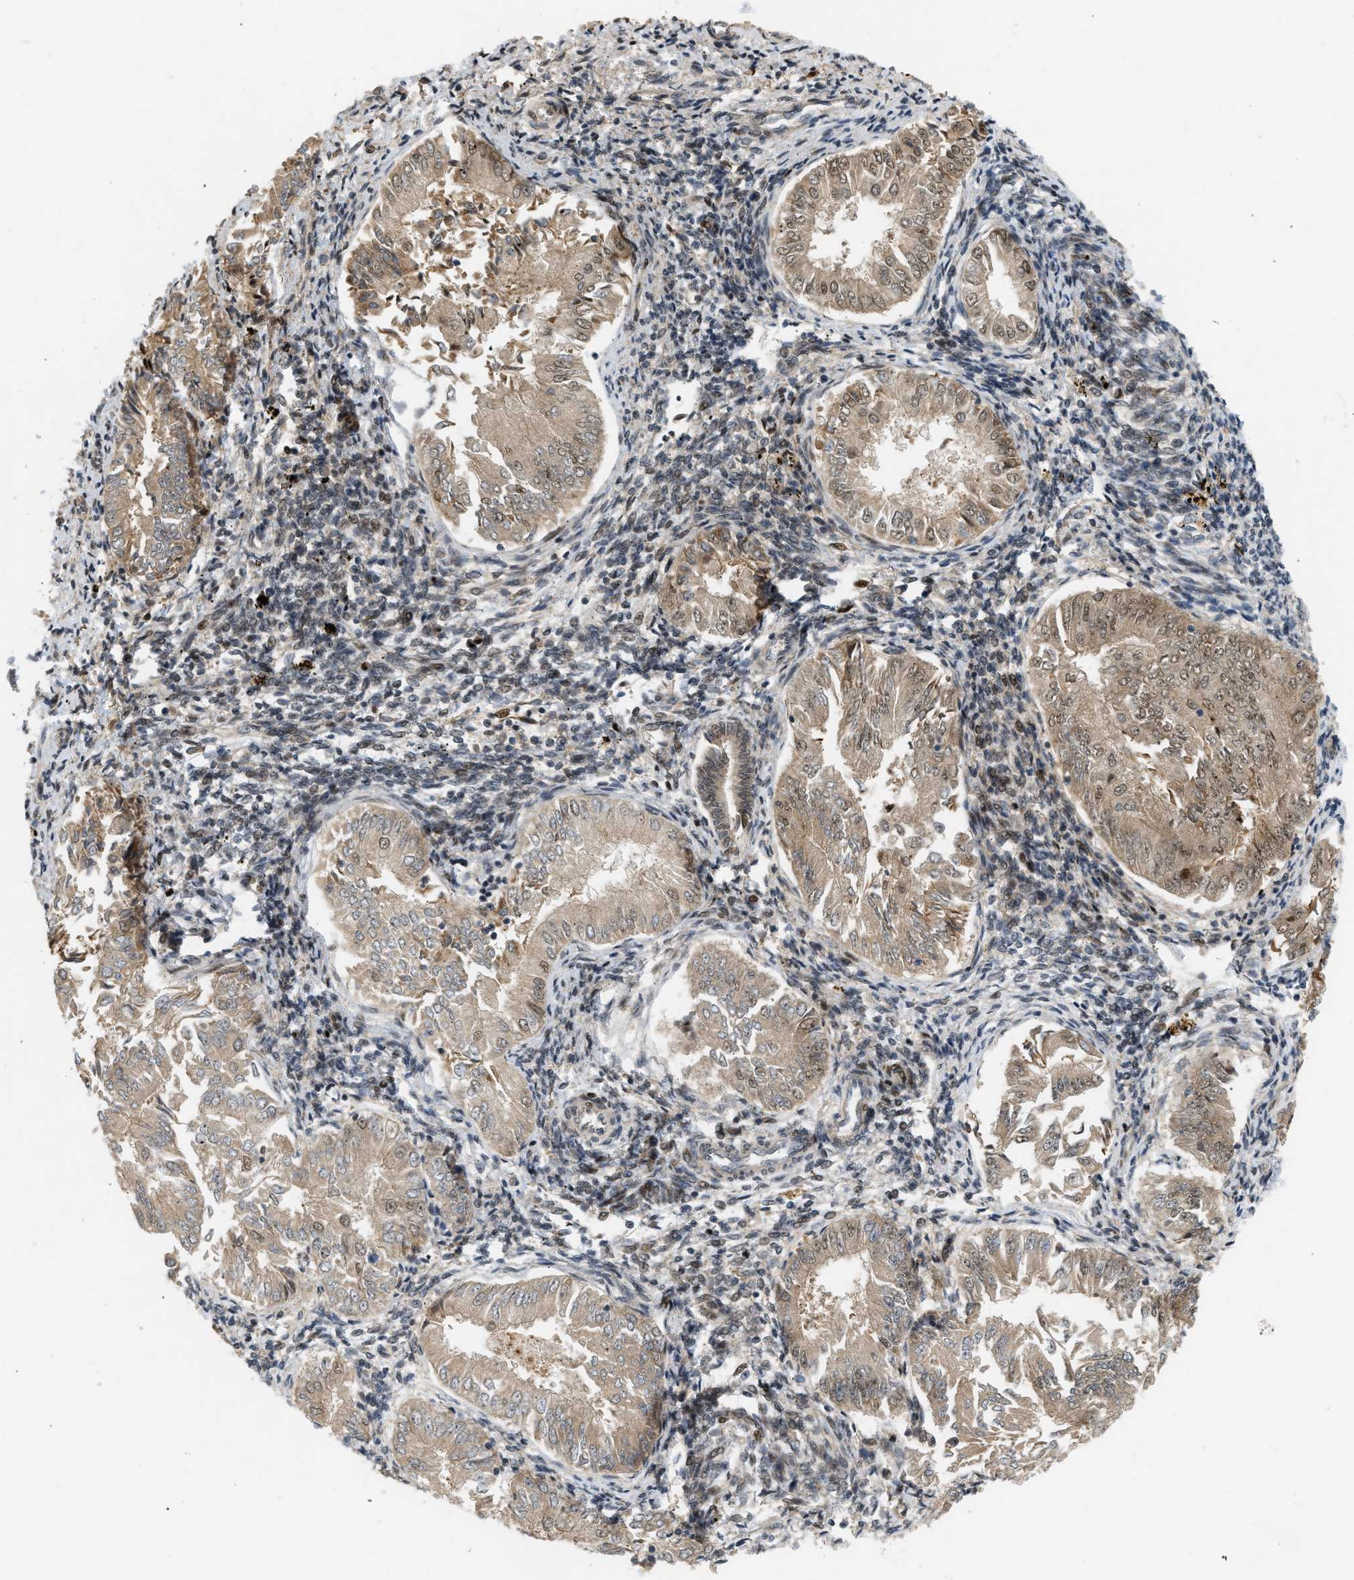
{"staining": {"intensity": "moderate", "quantity": ">75%", "location": "cytoplasmic/membranous"}, "tissue": "endometrial cancer", "cell_type": "Tumor cells", "image_type": "cancer", "snomed": [{"axis": "morphology", "description": "Adenocarcinoma, NOS"}, {"axis": "topography", "description": "Endometrium"}], "caption": "About >75% of tumor cells in human endometrial cancer demonstrate moderate cytoplasmic/membranous protein expression as visualized by brown immunohistochemical staining.", "gene": "BAG1", "patient": {"sex": "female", "age": 53}}